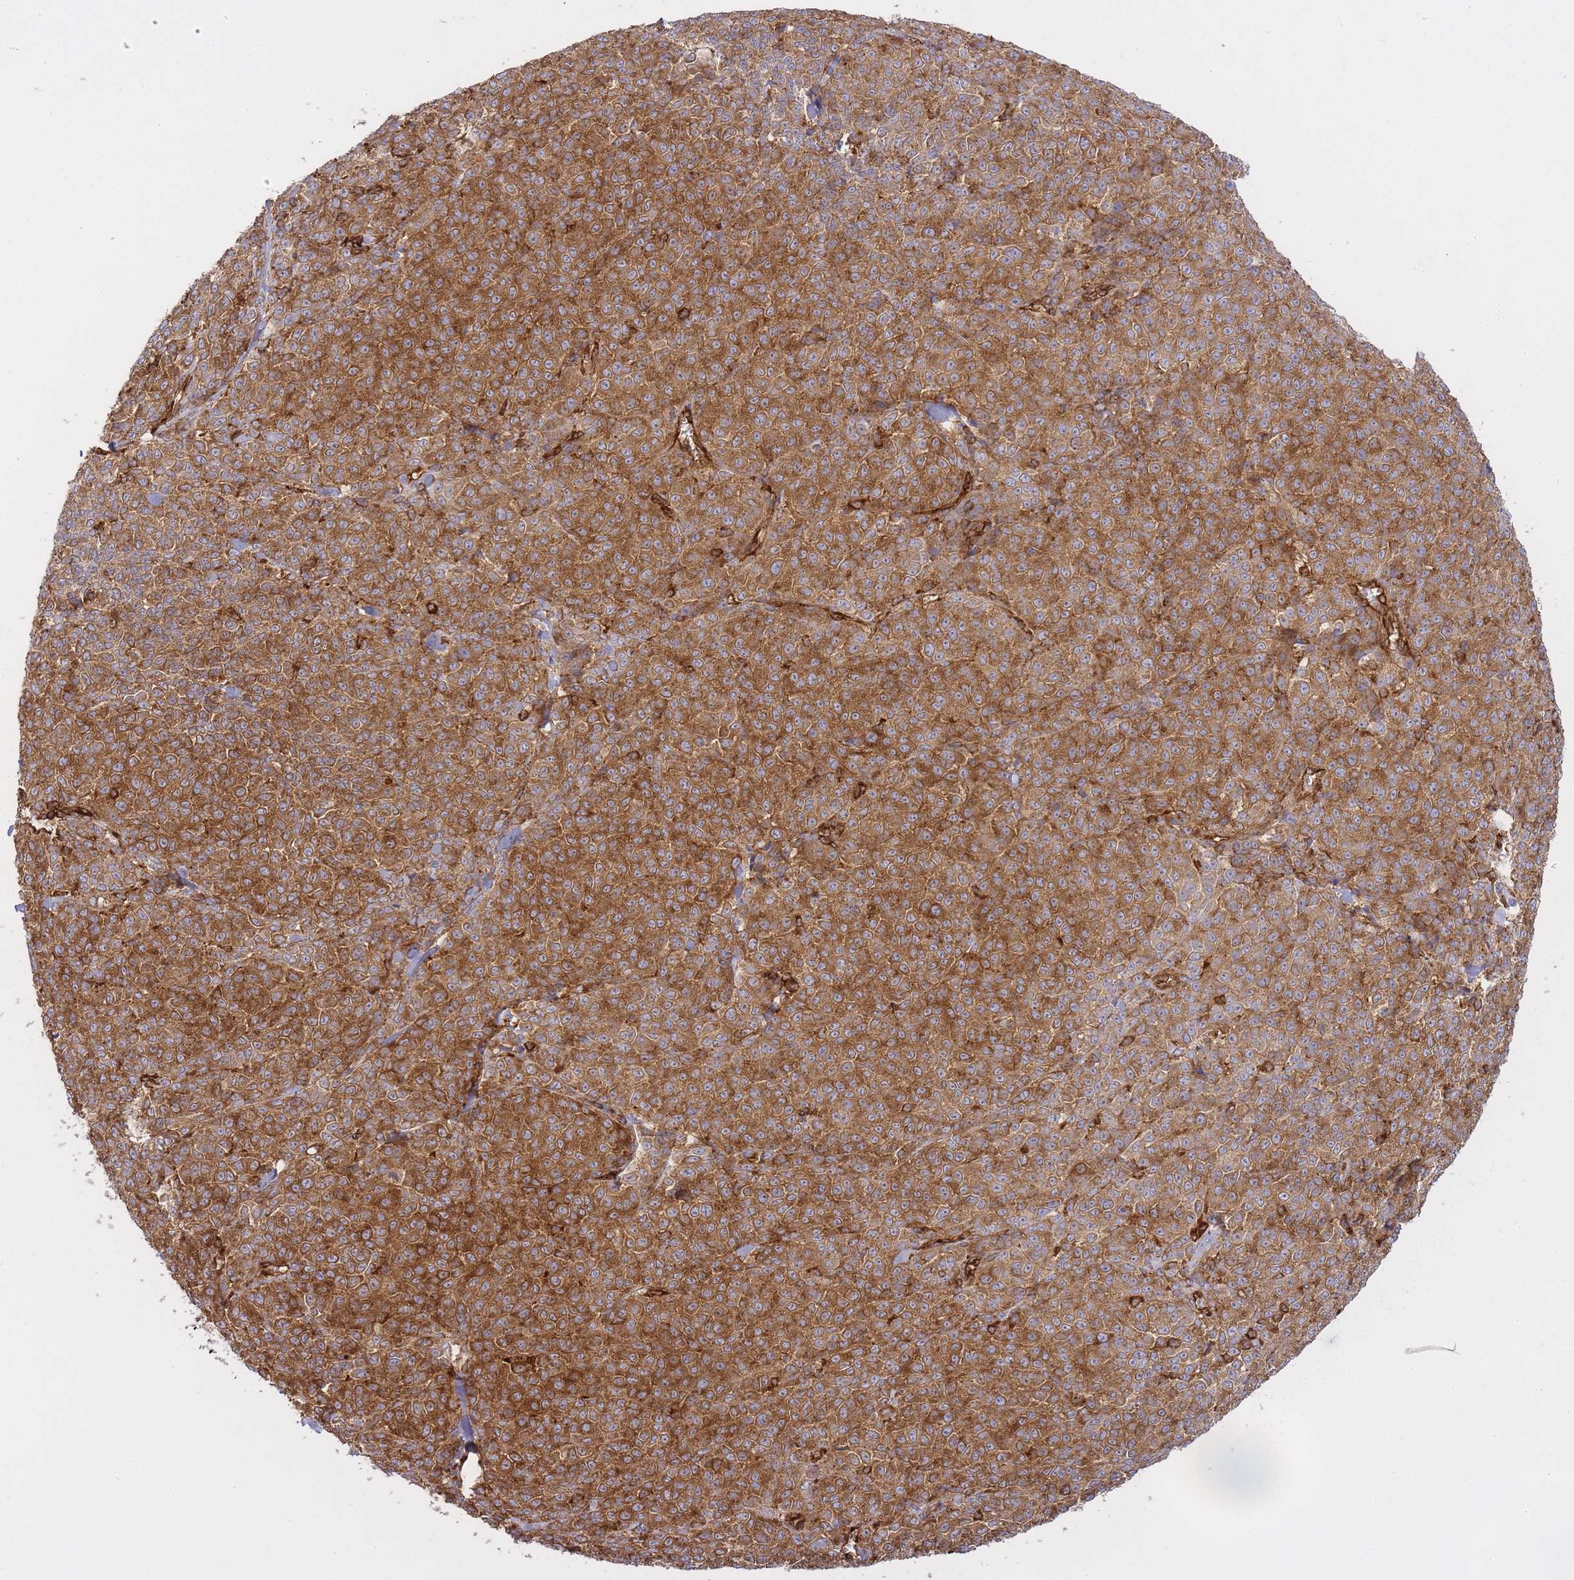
{"staining": {"intensity": "moderate", "quantity": ">75%", "location": "cytoplasmic/membranous"}, "tissue": "melanoma", "cell_type": "Tumor cells", "image_type": "cancer", "snomed": [{"axis": "morphology", "description": "Normal tissue, NOS"}, {"axis": "morphology", "description": "Malignant melanoma, NOS"}, {"axis": "topography", "description": "Skin"}], "caption": "An immunohistochemistry (IHC) image of tumor tissue is shown. Protein staining in brown labels moderate cytoplasmic/membranous positivity in melanoma within tumor cells. The staining was performed using DAB (3,3'-diaminobenzidine) to visualize the protein expression in brown, while the nuclei were stained in blue with hematoxylin (Magnification: 20x).", "gene": "MSN", "patient": {"sex": "female", "age": 34}}